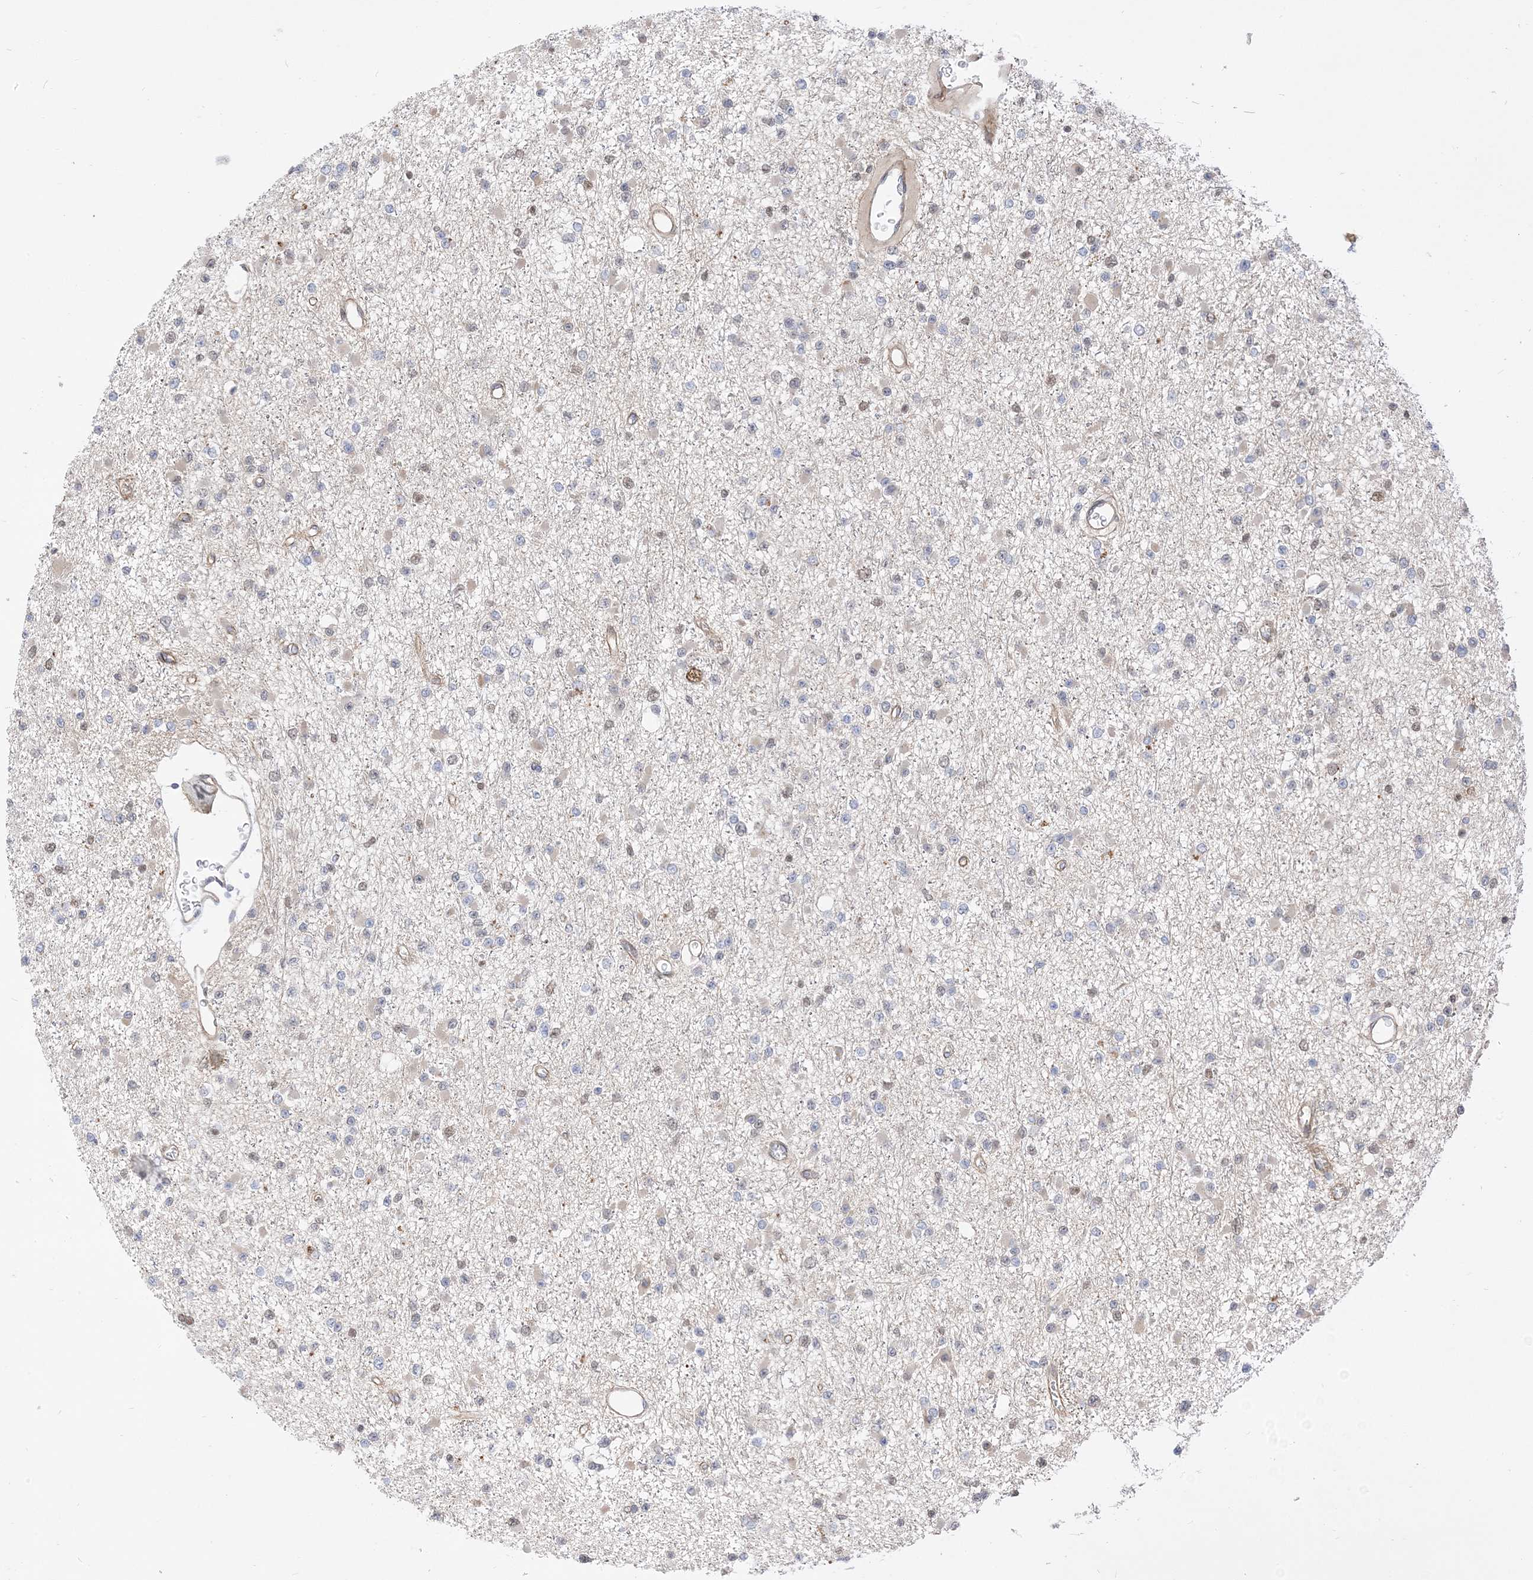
{"staining": {"intensity": "negative", "quantity": "none", "location": "none"}, "tissue": "glioma", "cell_type": "Tumor cells", "image_type": "cancer", "snomed": [{"axis": "morphology", "description": "Glioma, malignant, Low grade"}, {"axis": "topography", "description": "Brain"}], "caption": "Image shows no protein staining in tumor cells of glioma tissue. (Immunohistochemistry, brightfield microscopy, high magnification).", "gene": "TYSND1", "patient": {"sex": "female", "age": 22}}